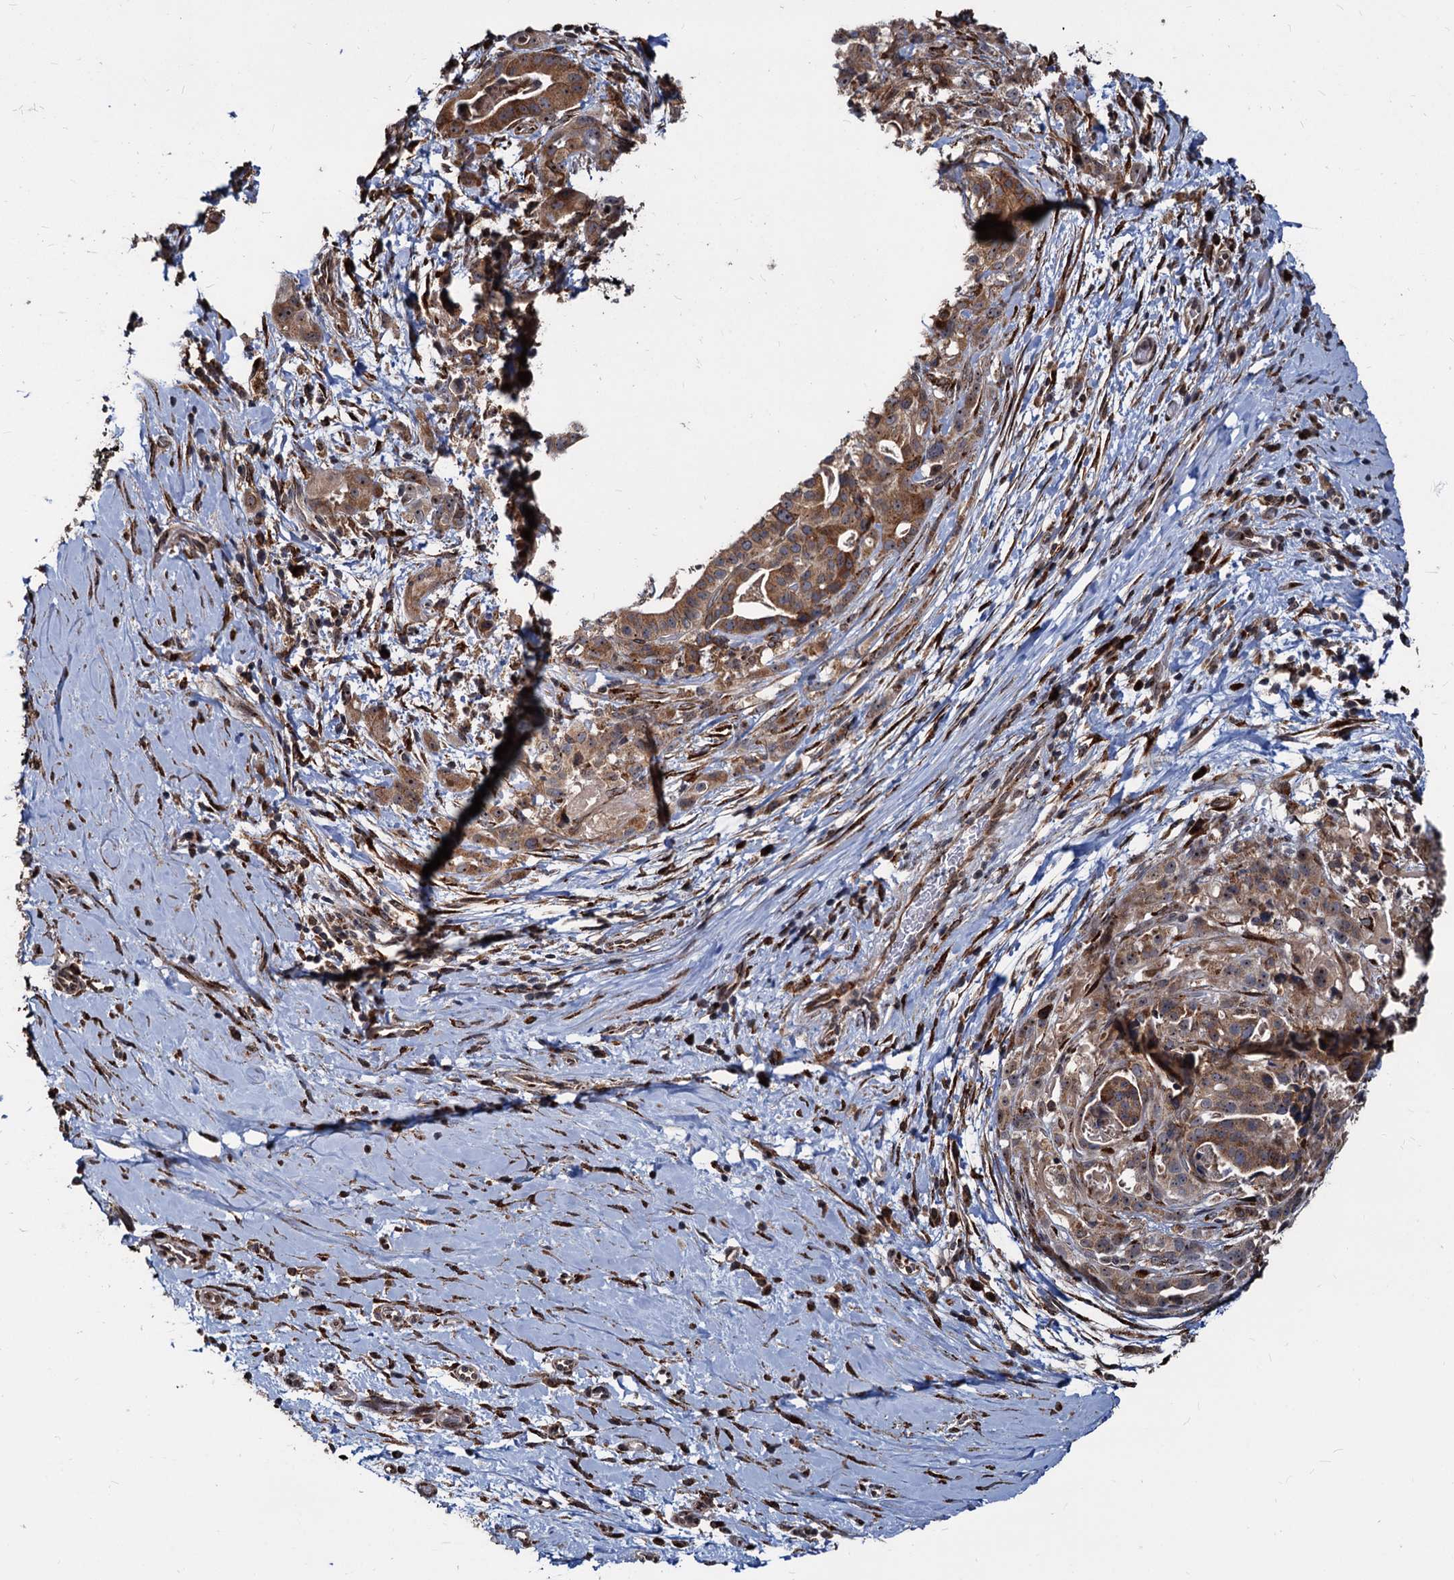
{"staining": {"intensity": "moderate", "quantity": ">75%", "location": "cytoplasmic/membranous"}, "tissue": "stomach cancer", "cell_type": "Tumor cells", "image_type": "cancer", "snomed": [{"axis": "morphology", "description": "Adenocarcinoma, NOS"}, {"axis": "topography", "description": "Stomach"}], "caption": "Immunohistochemistry (IHC) staining of adenocarcinoma (stomach), which displays medium levels of moderate cytoplasmic/membranous staining in about >75% of tumor cells indicating moderate cytoplasmic/membranous protein expression. The staining was performed using DAB (brown) for protein detection and nuclei were counterstained in hematoxylin (blue).", "gene": "SAAL1", "patient": {"sex": "male", "age": 48}}